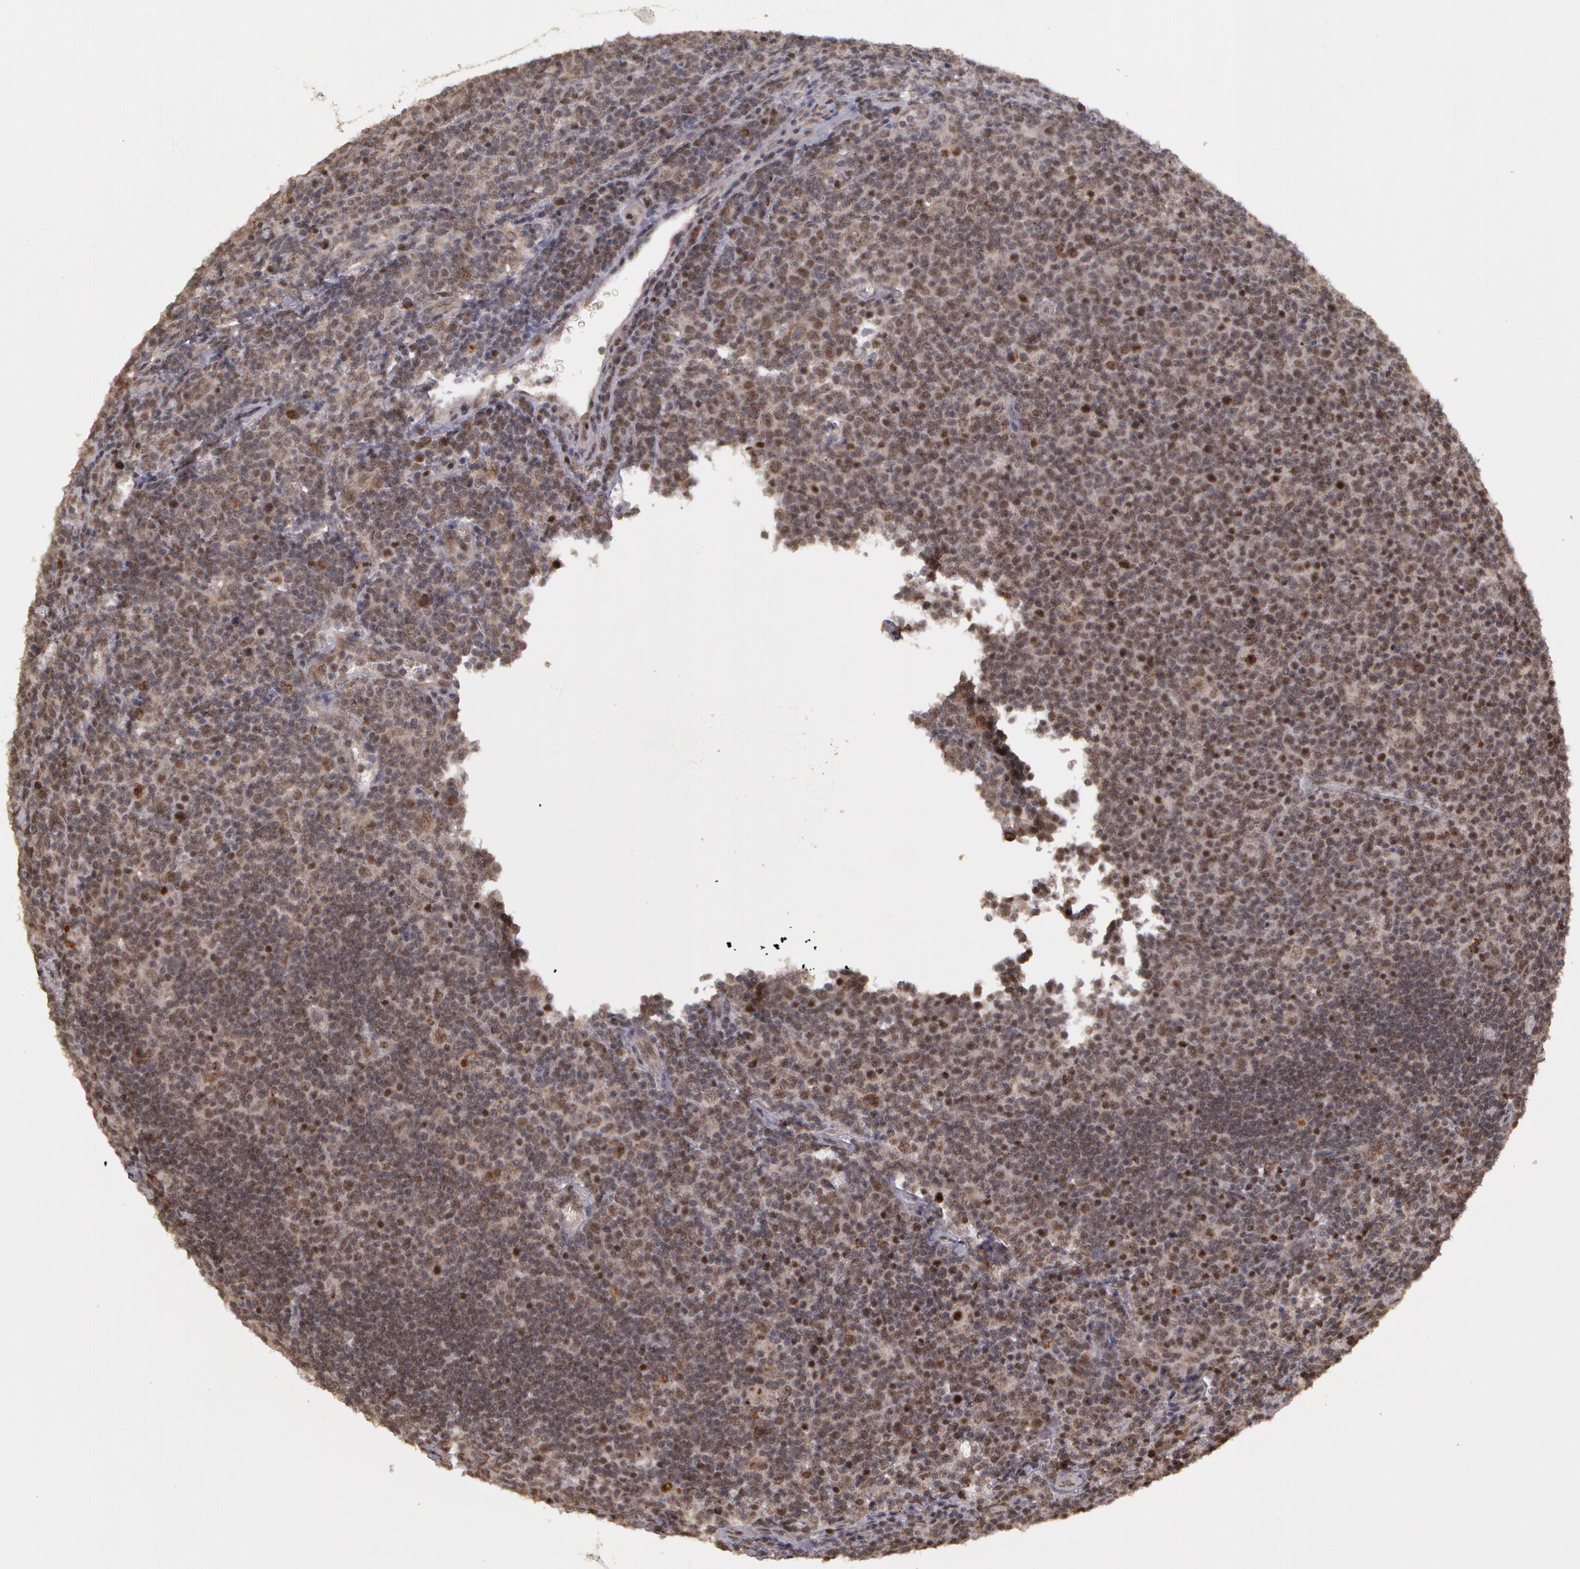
{"staining": {"intensity": "strong", "quantity": "25%-75%", "location": "cytoplasmic/membranous,nuclear"}, "tissue": "lymphoma", "cell_type": "Tumor cells", "image_type": "cancer", "snomed": [{"axis": "morphology", "description": "Malignant lymphoma, non-Hodgkin's type, Low grade"}, {"axis": "topography", "description": "Lymph node"}], "caption": "Lymphoma stained with DAB (3,3'-diaminobenzidine) immunohistochemistry (IHC) exhibits high levels of strong cytoplasmic/membranous and nuclear staining in about 25%-75% of tumor cells.", "gene": "GLIS1", "patient": {"sex": "male", "age": 74}}